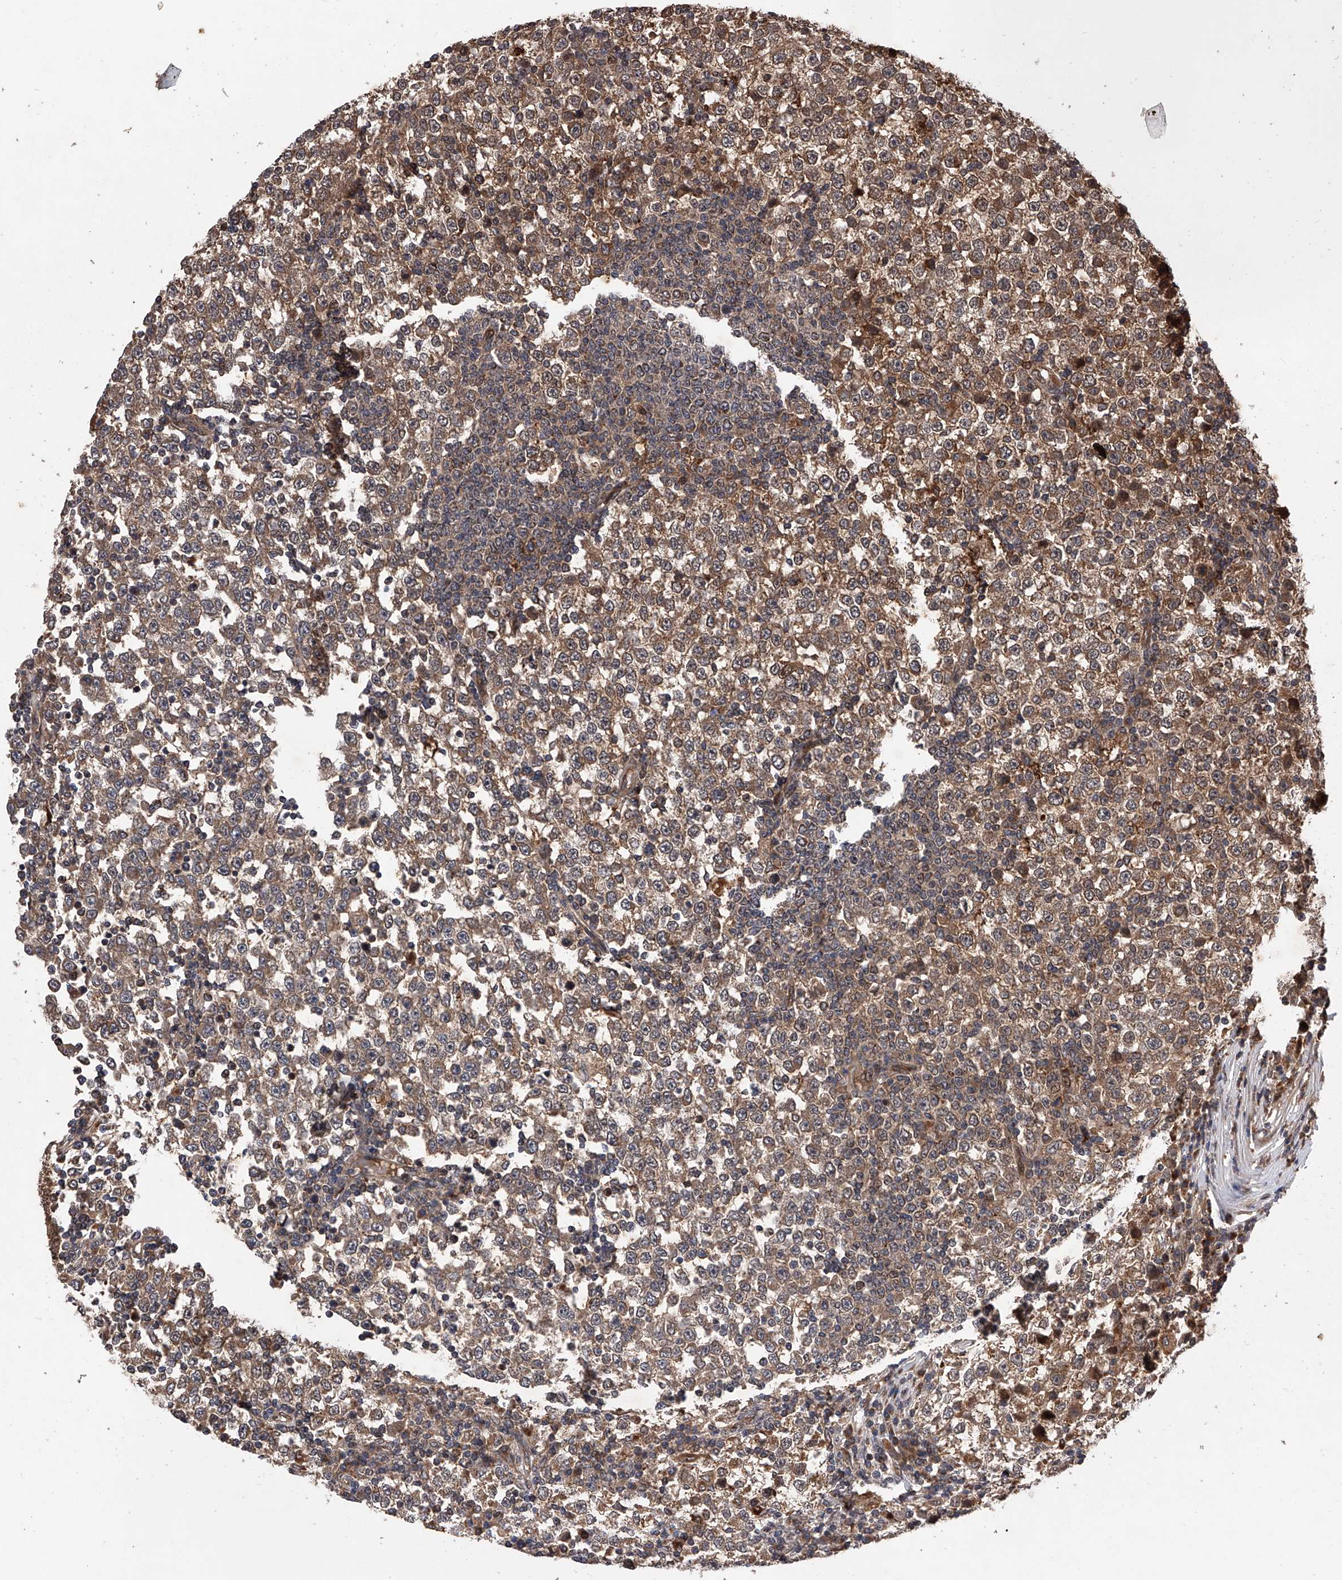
{"staining": {"intensity": "moderate", "quantity": "25%-75%", "location": "cytoplasmic/membranous"}, "tissue": "testis cancer", "cell_type": "Tumor cells", "image_type": "cancer", "snomed": [{"axis": "morphology", "description": "Seminoma, NOS"}, {"axis": "topography", "description": "Testis"}], "caption": "Protein expression by immunohistochemistry displays moderate cytoplasmic/membranous staining in approximately 25%-75% of tumor cells in testis cancer (seminoma).", "gene": "MAP3K11", "patient": {"sex": "male", "age": 65}}